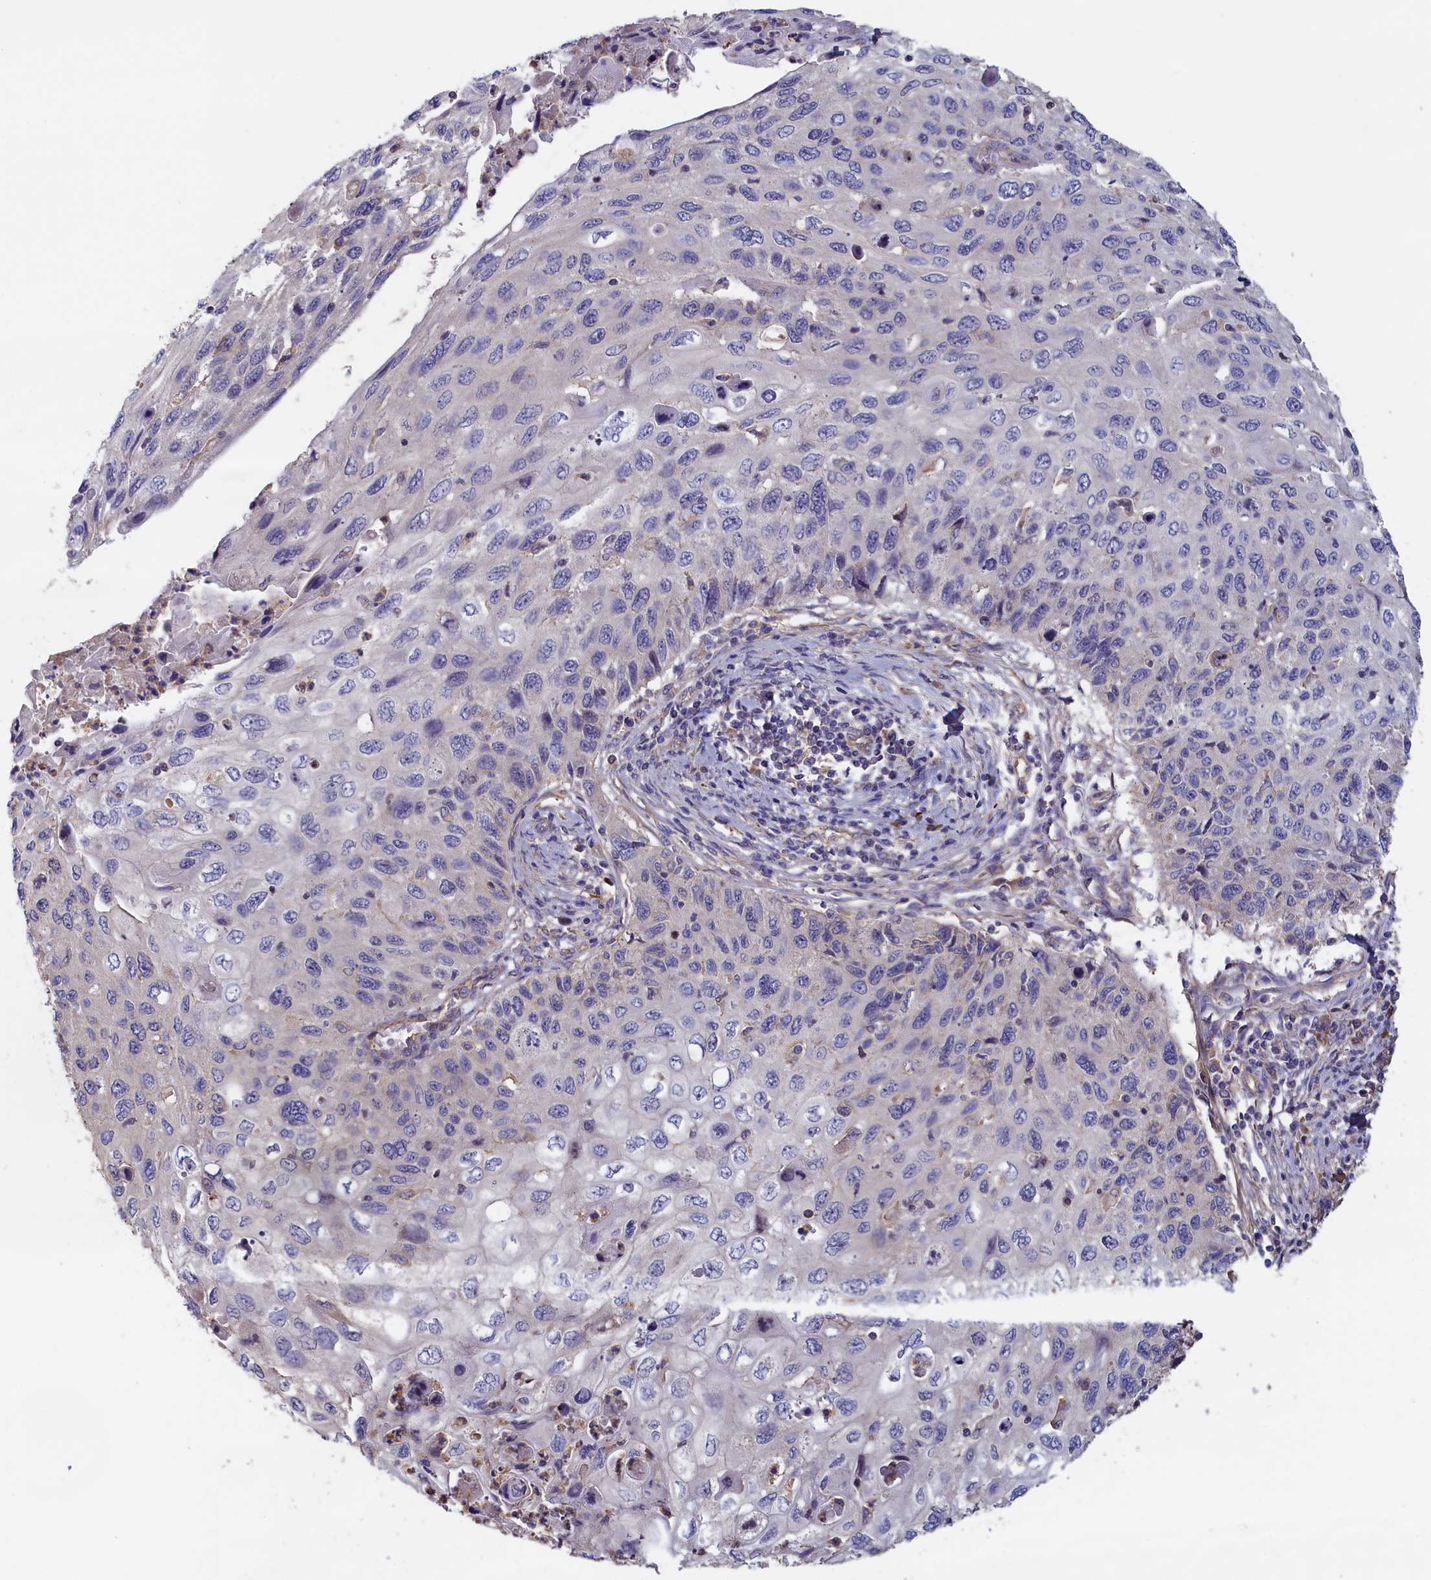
{"staining": {"intensity": "negative", "quantity": "none", "location": "none"}, "tissue": "cervical cancer", "cell_type": "Tumor cells", "image_type": "cancer", "snomed": [{"axis": "morphology", "description": "Squamous cell carcinoma, NOS"}, {"axis": "topography", "description": "Cervix"}], "caption": "High power microscopy image of an immunohistochemistry histopathology image of cervical cancer, revealing no significant expression in tumor cells. Nuclei are stained in blue.", "gene": "ANKRD2", "patient": {"sex": "female", "age": 70}}